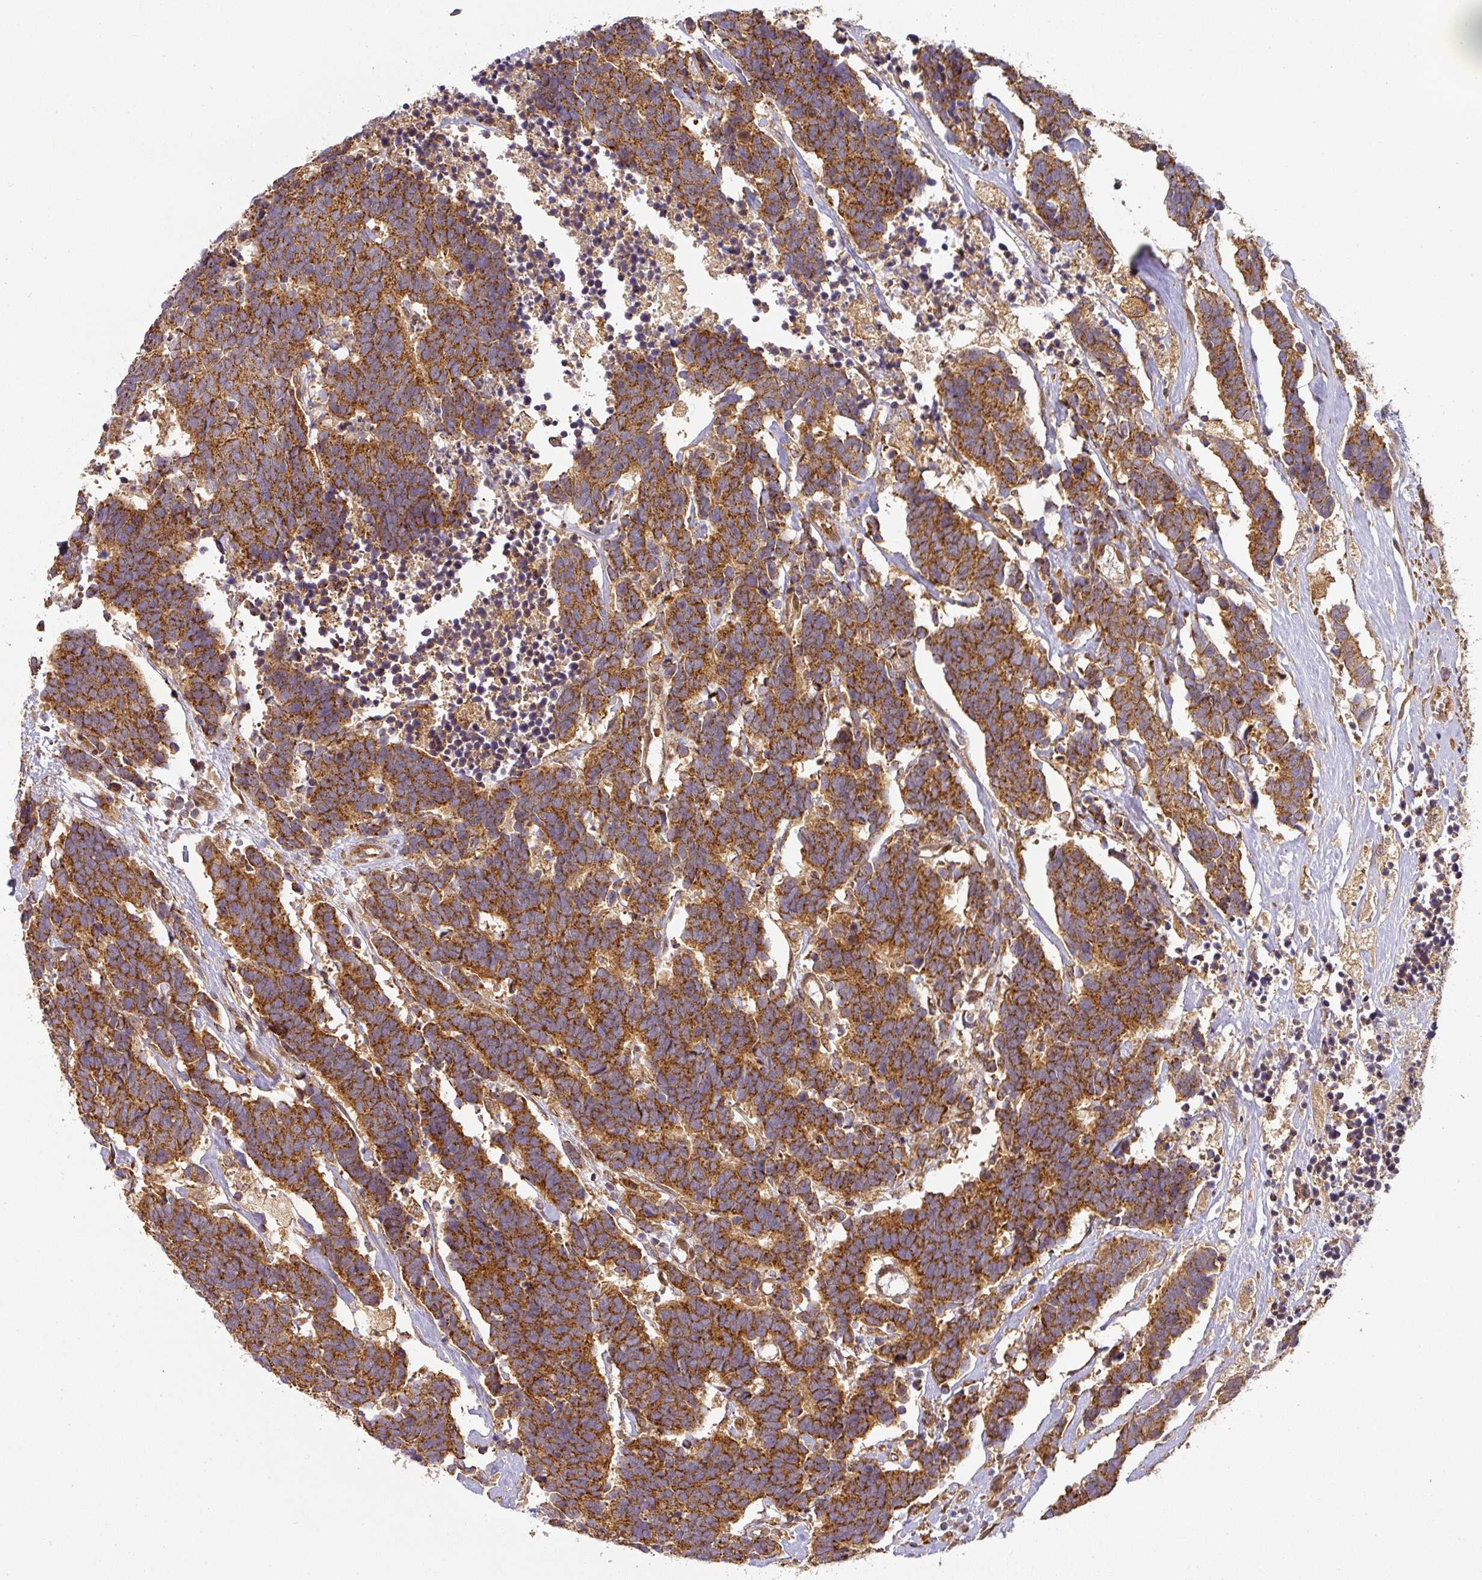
{"staining": {"intensity": "strong", "quantity": ">75%", "location": "cytoplasmic/membranous"}, "tissue": "carcinoid", "cell_type": "Tumor cells", "image_type": "cancer", "snomed": [{"axis": "morphology", "description": "Carcinoma, NOS"}, {"axis": "morphology", "description": "Carcinoid, malignant, NOS"}, {"axis": "topography", "description": "Urinary bladder"}], "caption": "Immunohistochemical staining of carcinoma shows high levels of strong cytoplasmic/membranous protein expression in about >75% of tumor cells.", "gene": "MALSU1", "patient": {"sex": "male", "age": 57}}